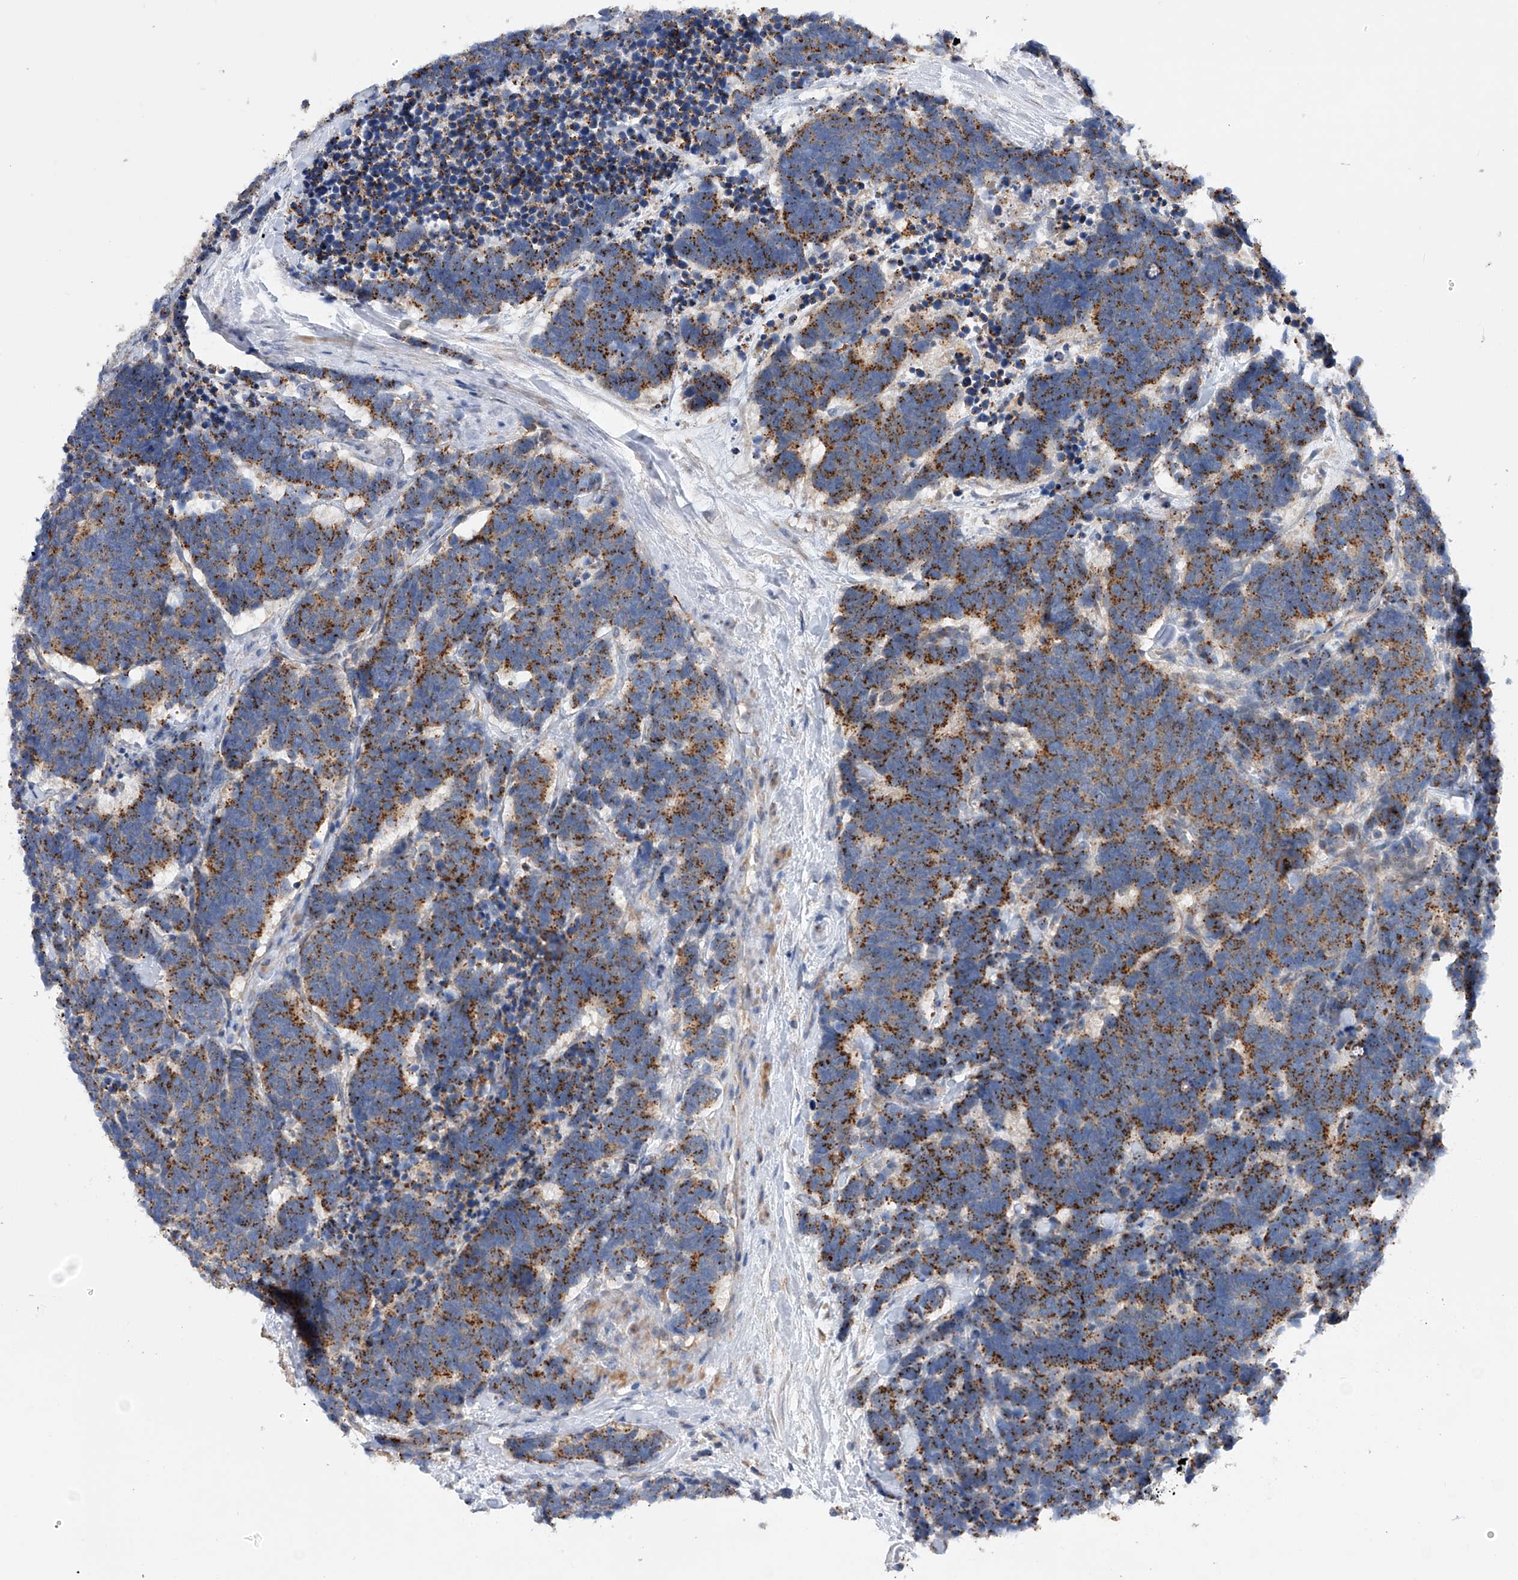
{"staining": {"intensity": "moderate", "quantity": ">75%", "location": "cytoplasmic/membranous"}, "tissue": "carcinoid", "cell_type": "Tumor cells", "image_type": "cancer", "snomed": [{"axis": "morphology", "description": "Carcinoma, NOS"}, {"axis": "morphology", "description": "Carcinoid, malignant, NOS"}, {"axis": "topography", "description": "Urinary bladder"}], "caption": "This image demonstrates immunohistochemistry staining of carcinoma, with medium moderate cytoplasmic/membranous staining in about >75% of tumor cells.", "gene": "MLYCD", "patient": {"sex": "male", "age": 57}}